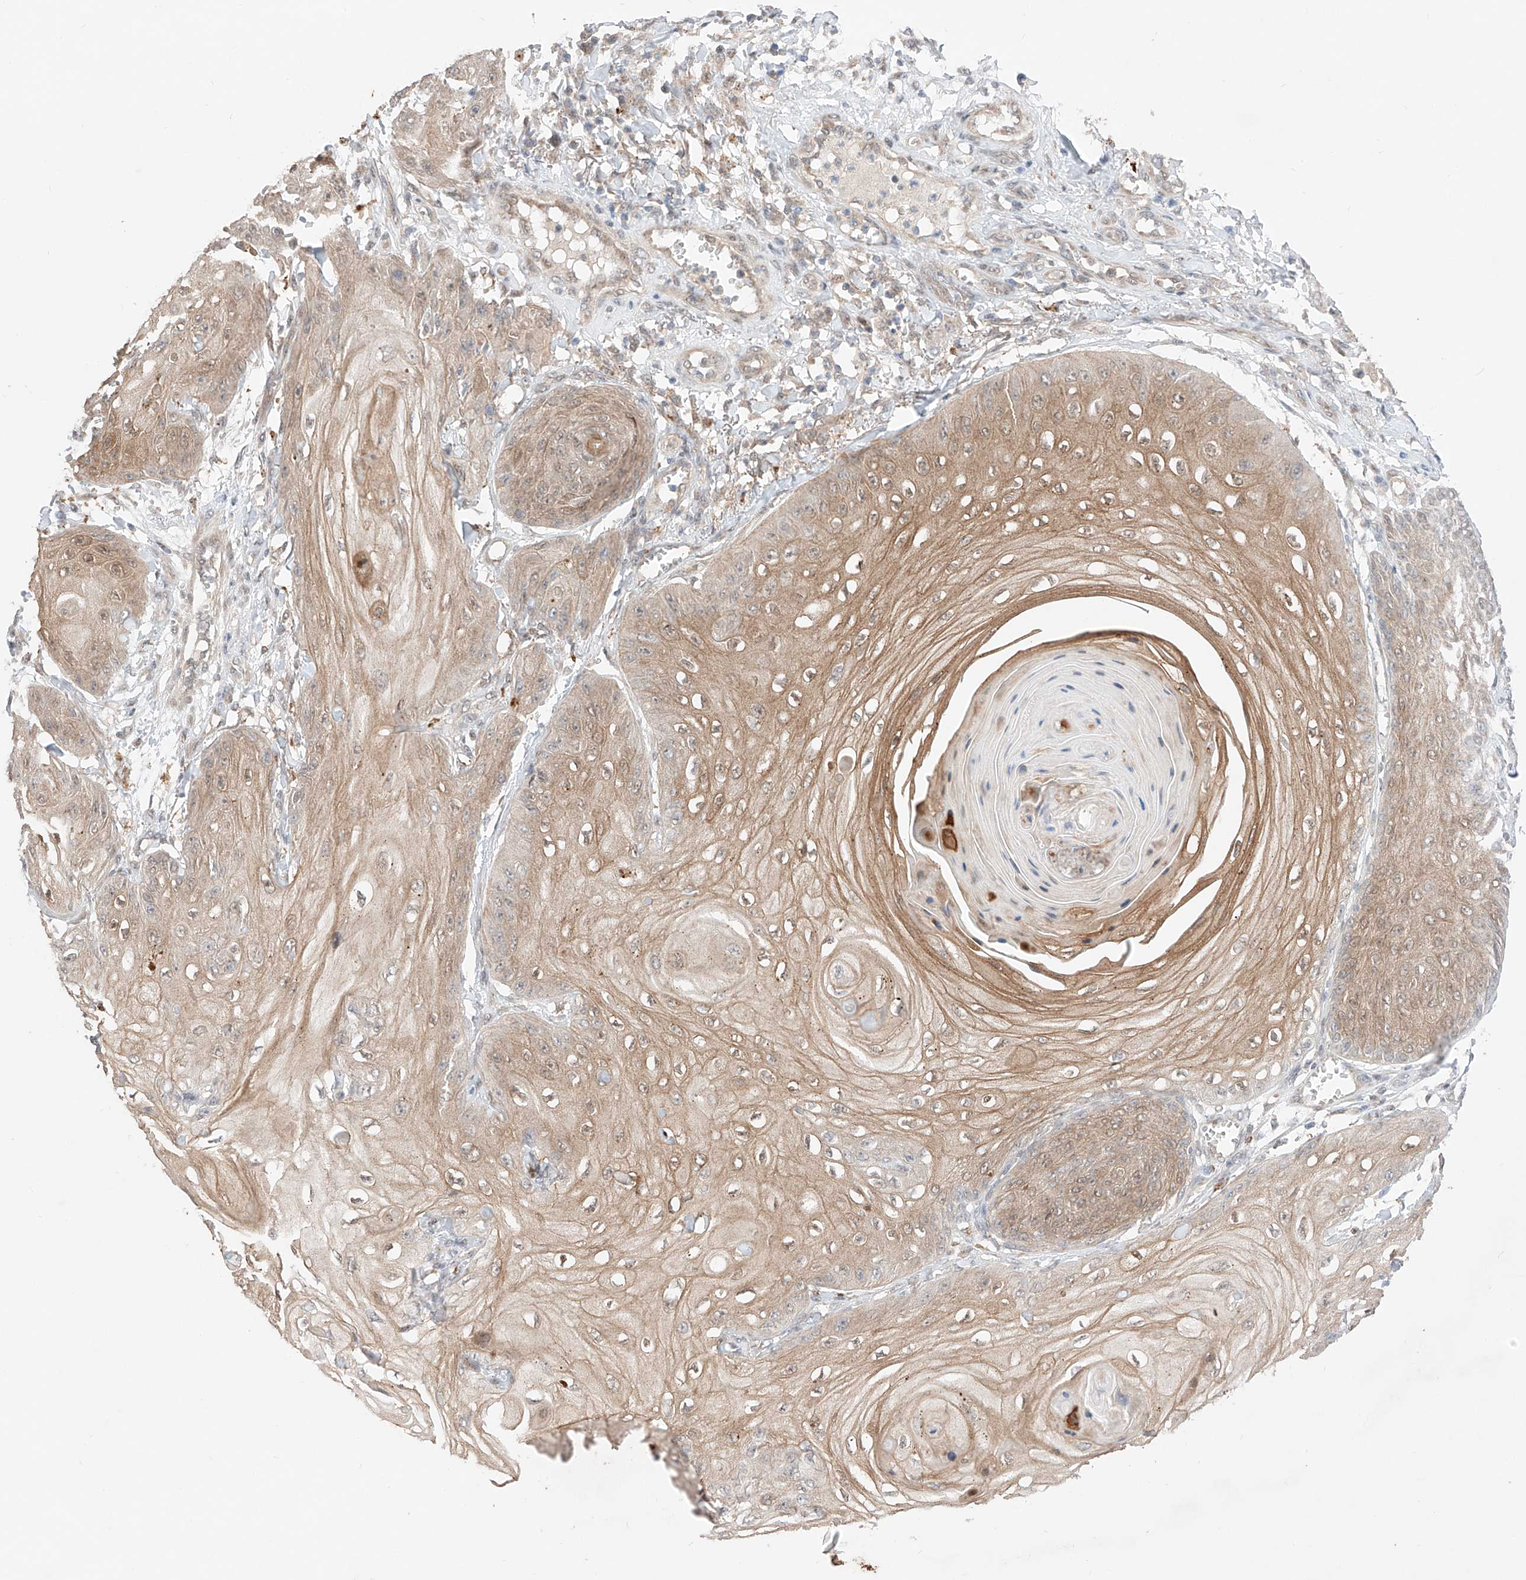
{"staining": {"intensity": "moderate", "quantity": ">75%", "location": "cytoplasmic/membranous,nuclear"}, "tissue": "skin cancer", "cell_type": "Tumor cells", "image_type": "cancer", "snomed": [{"axis": "morphology", "description": "Squamous cell carcinoma, NOS"}, {"axis": "topography", "description": "Skin"}], "caption": "High-magnification brightfield microscopy of skin cancer (squamous cell carcinoma) stained with DAB (3,3'-diaminobenzidine) (brown) and counterstained with hematoxylin (blue). tumor cells exhibit moderate cytoplasmic/membranous and nuclear positivity is appreciated in about>75% of cells.", "gene": "GCNT1", "patient": {"sex": "male", "age": 74}}